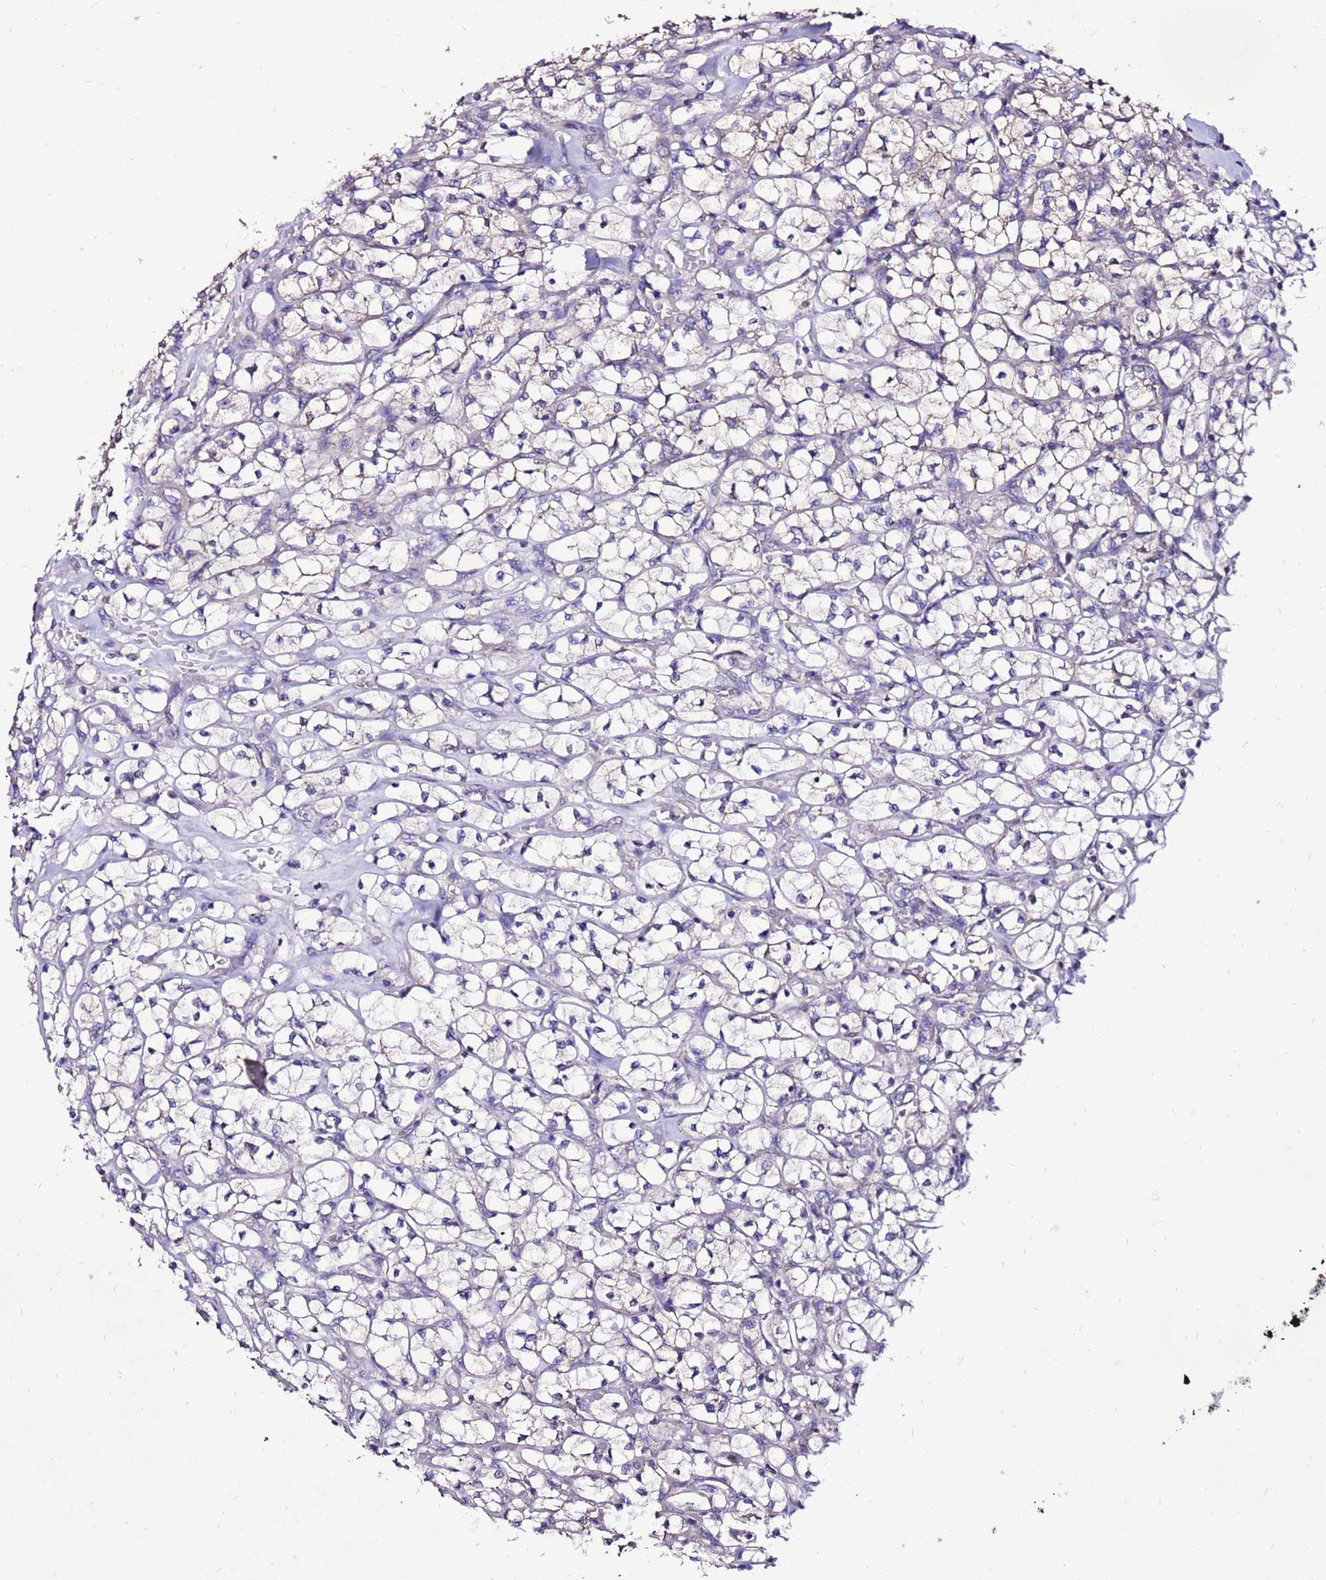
{"staining": {"intensity": "negative", "quantity": "none", "location": "none"}, "tissue": "renal cancer", "cell_type": "Tumor cells", "image_type": "cancer", "snomed": [{"axis": "morphology", "description": "Adenocarcinoma, NOS"}, {"axis": "topography", "description": "Kidney"}], "caption": "Immunohistochemistry (IHC) of renal adenocarcinoma demonstrates no expression in tumor cells.", "gene": "TMEM106C", "patient": {"sex": "female", "age": 64}}